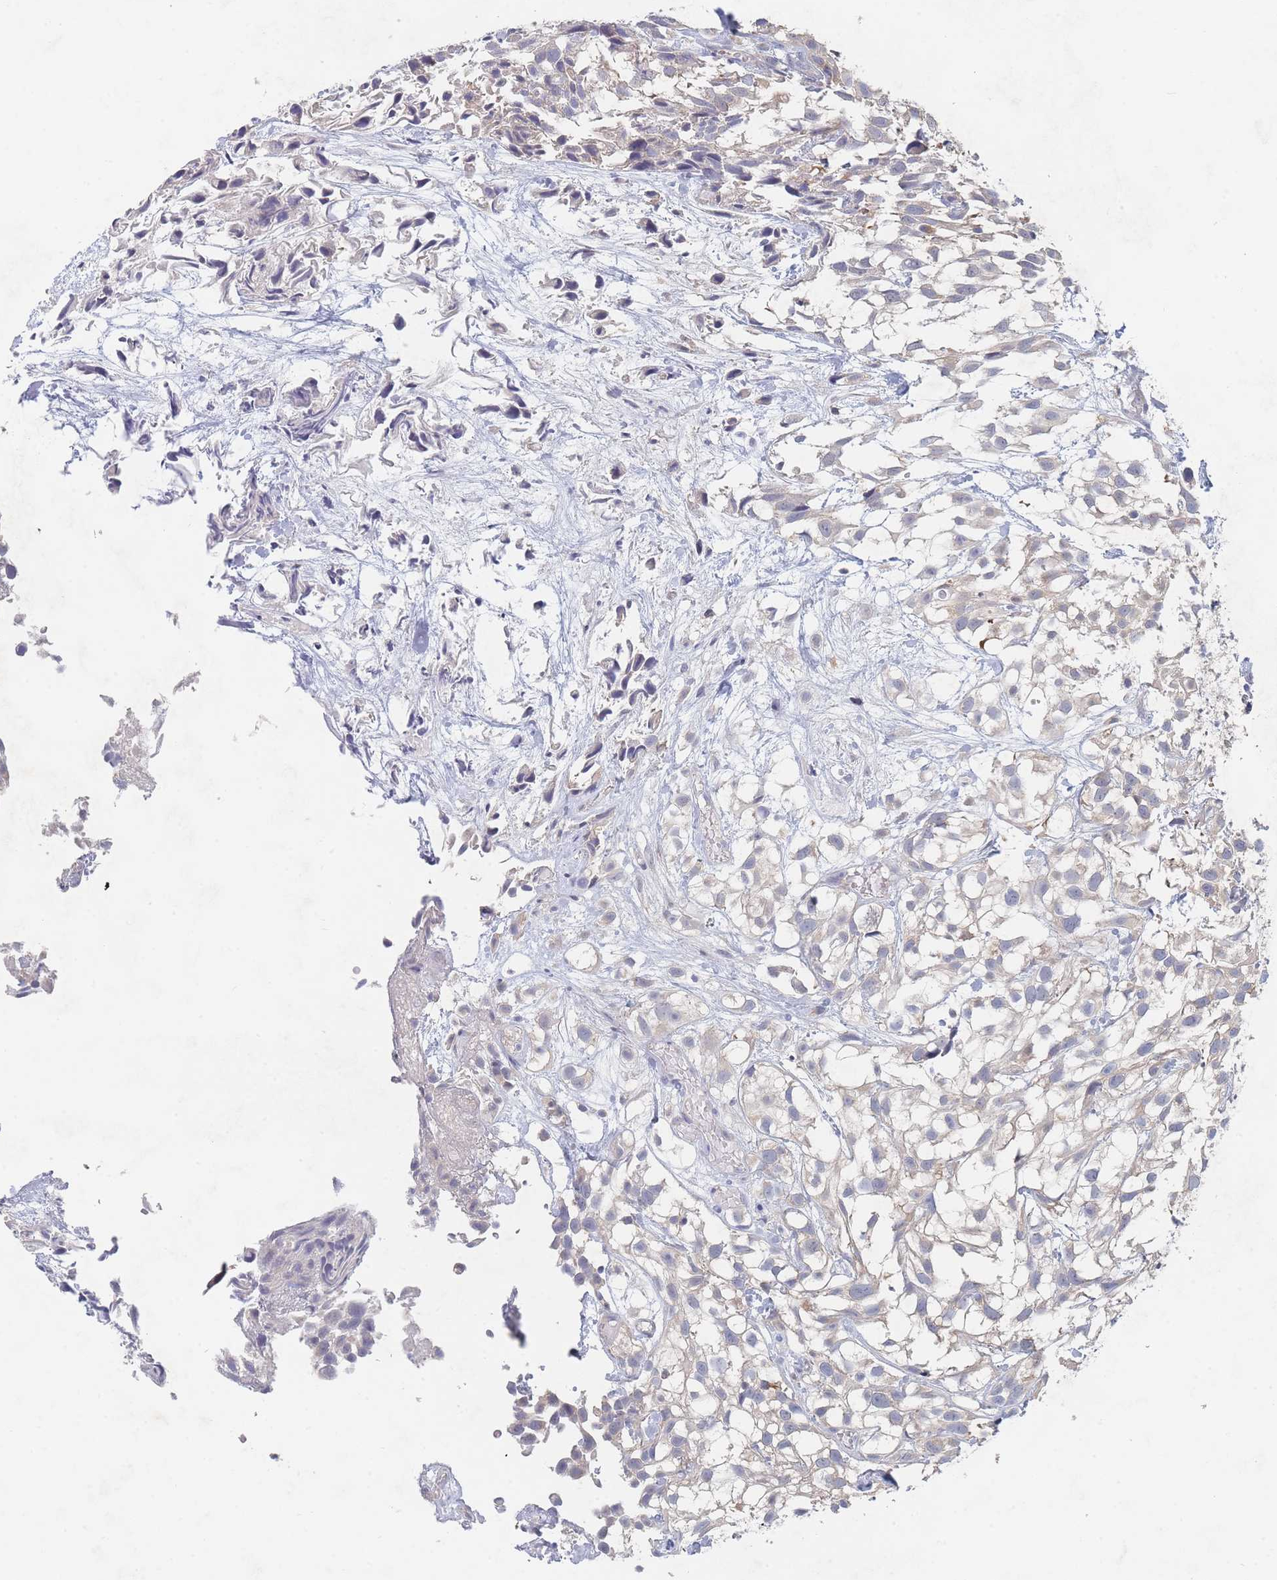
{"staining": {"intensity": "weak", "quantity": "<25%", "location": "cytoplasmic/membranous"}, "tissue": "urothelial cancer", "cell_type": "Tumor cells", "image_type": "cancer", "snomed": [{"axis": "morphology", "description": "Urothelial carcinoma, High grade"}, {"axis": "topography", "description": "Urinary bladder"}], "caption": "Urothelial cancer was stained to show a protein in brown. There is no significant expression in tumor cells.", "gene": "PPP6C", "patient": {"sex": "male", "age": 56}}